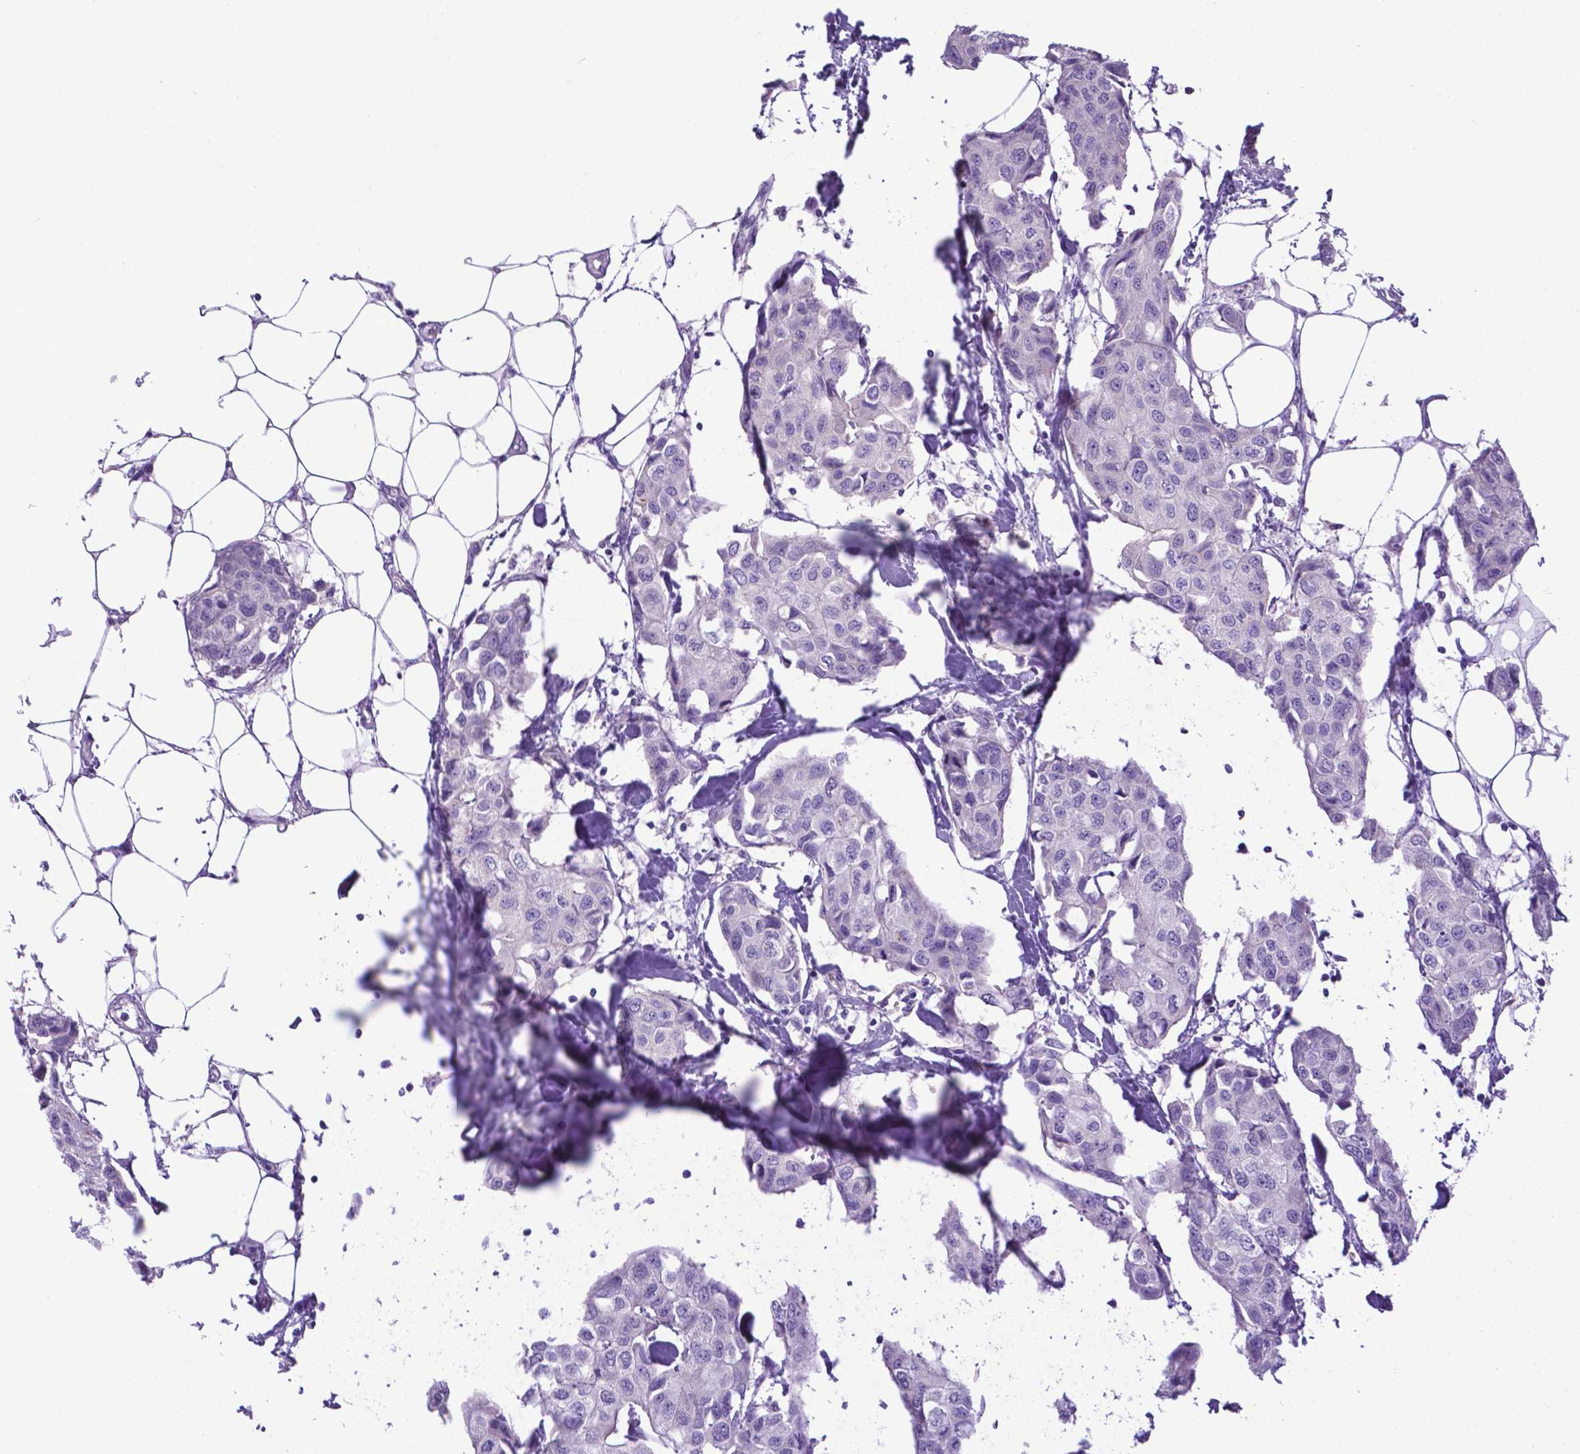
{"staining": {"intensity": "negative", "quantity": "none", "location": "none"}, "tissue": "breast cancer", "cell_type": "Tumor cells", "image_type": "cancer", "snomed": [{"axis": "morphology", "description": "Duct carcinoma"}, {"axis": "topography", "description": "Breast"}], "caption": "The photomicrograph exhibits no staining of tumor cells in breast cancer.", "gene": "ADRA2B", "patient": {"sex": "female", "age": 80}}